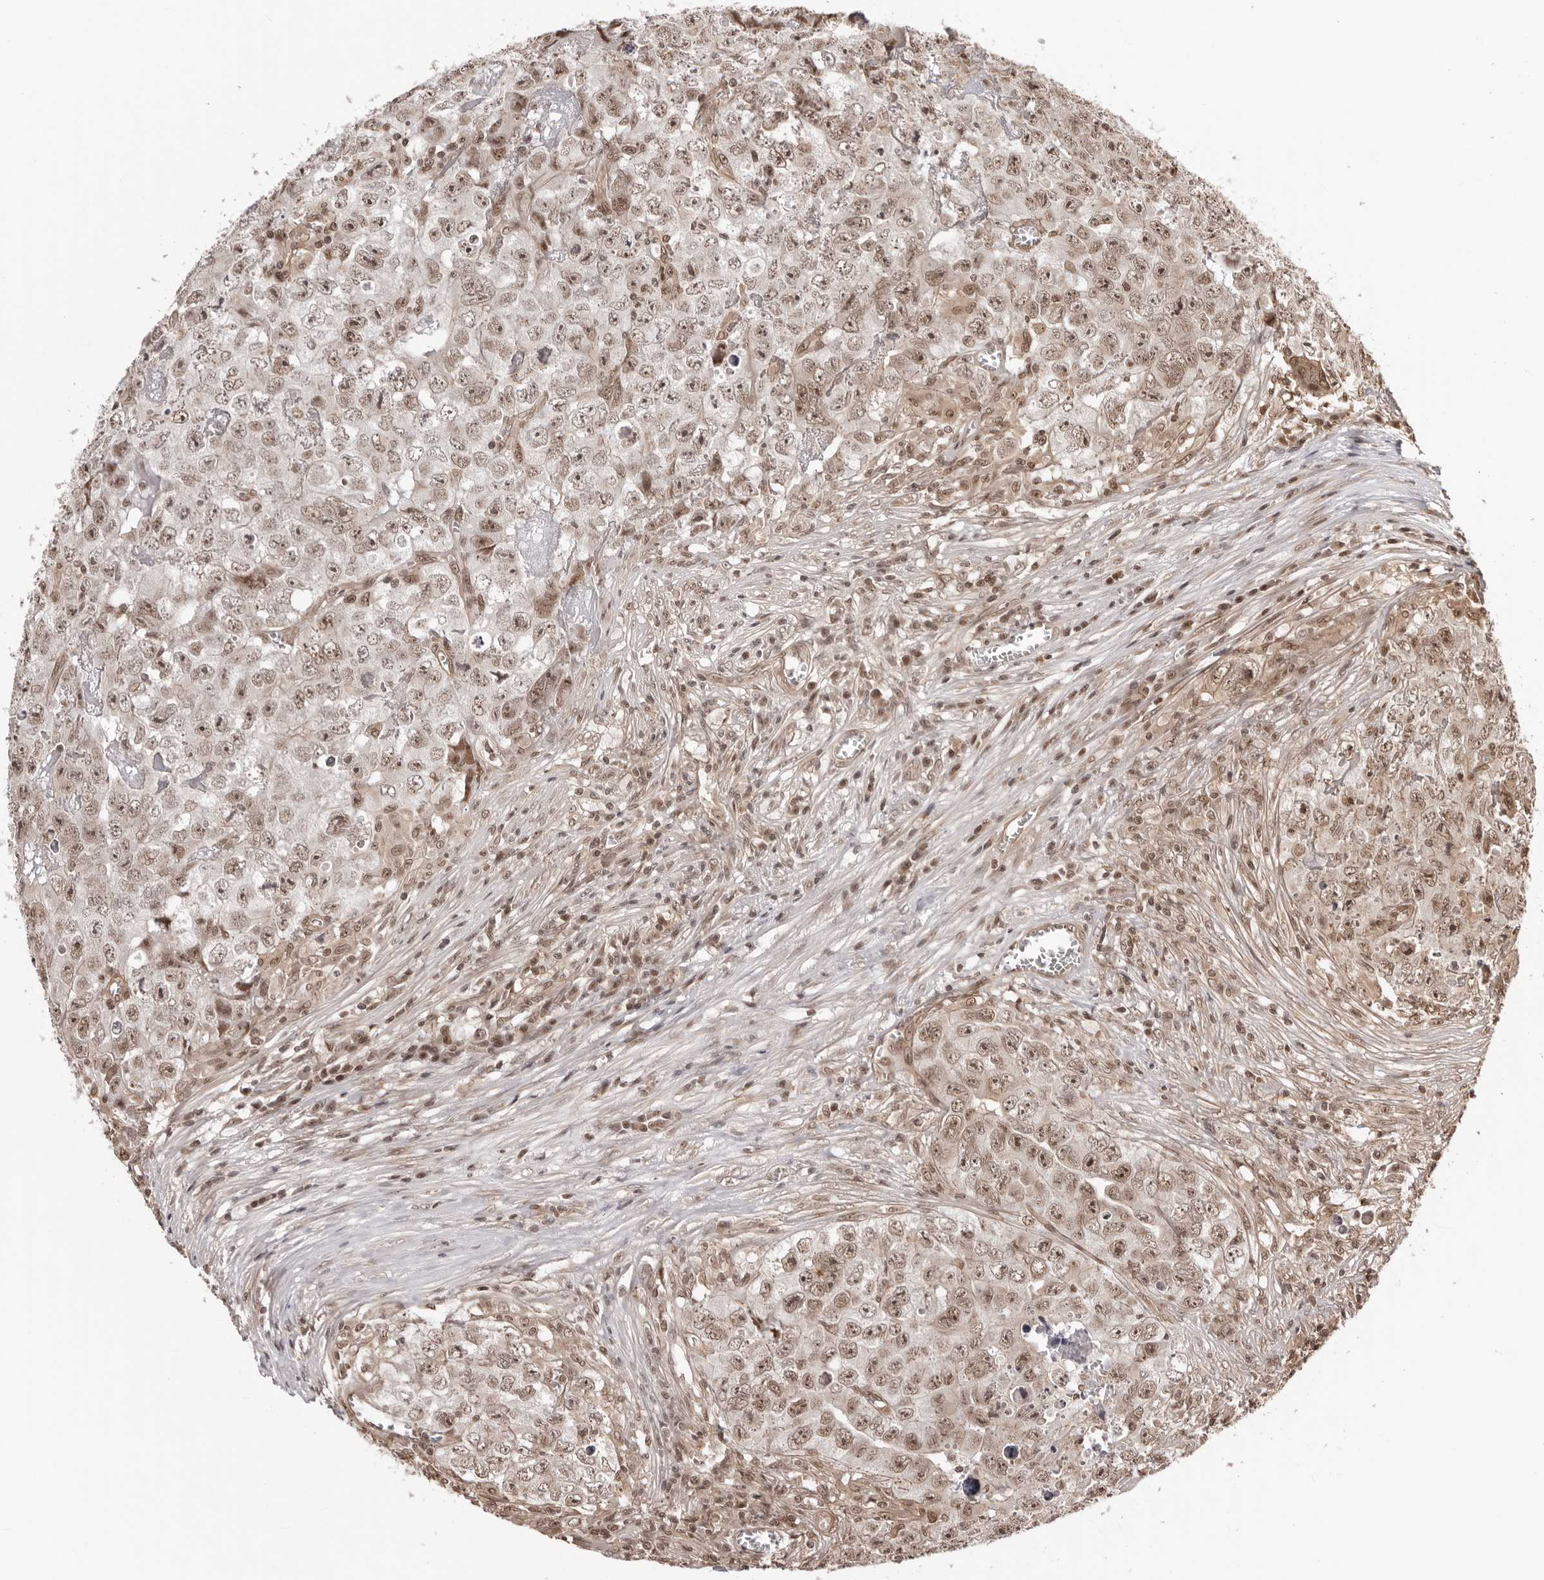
{"staining": {"intensity": "weak", "quantity": ">75%", "location": "nuclear"}, "tissue": "testis cancer", "cell_type": "Tumor cells", "image_type": "cancer", "snomed": [{"axis": "morphology", "description": "Seminoma, NOS"}, {"axis": "morphology", "description": "Carcinoma, Embryonal, NOS"}, {"axis": "topography", "description": "Testis"}], "caption": "Testis cancer stained for a protein (brown) exhibits weak nuclear positive staining in approximately >75% of tumor cells.", "gene": "SDE2", "patient": {"sex": "male", "age": 43}}